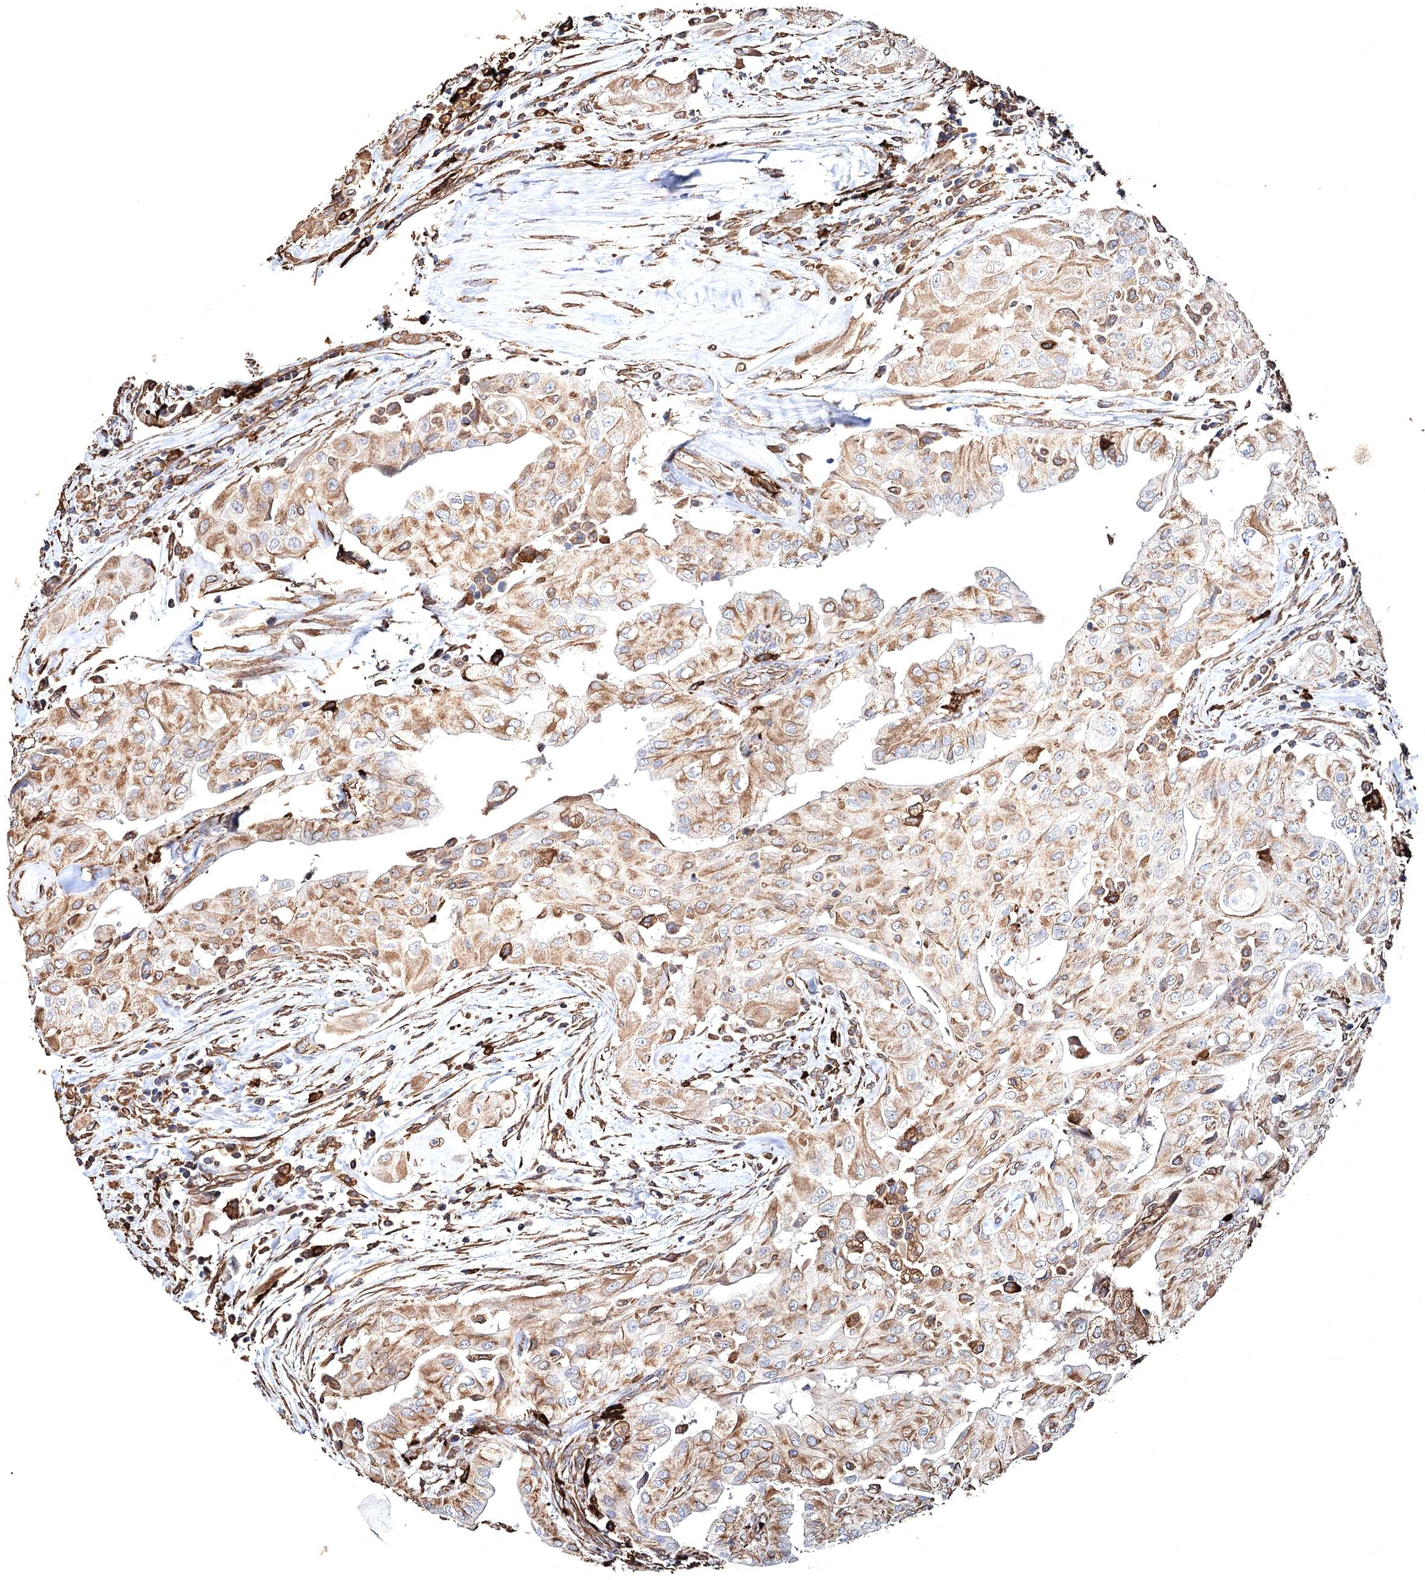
{"staining": {"intensity": "moderate", "quantity": ">75%", "location": "cytoplasmic/membranous"}, "tissue": "thyroid cancer", "cell_type": "Tumor cells", "image_type": "cancer", "snomed": [{"axis": "morphology", "description": "Papillary adenocarcinoma, NOS"}, {"axis": "topography", "description": "Thyroid gland"}], "caption": "Immunohistochemical staining of human papillary adenocarcinoma (thyroid) reveals medium levels of moderate cytoplasmic/membranous protein staining in approximately >75% of tumor cells.", "gene": "CLEC4M", "patient": {"sex": "female", "age": 59}}